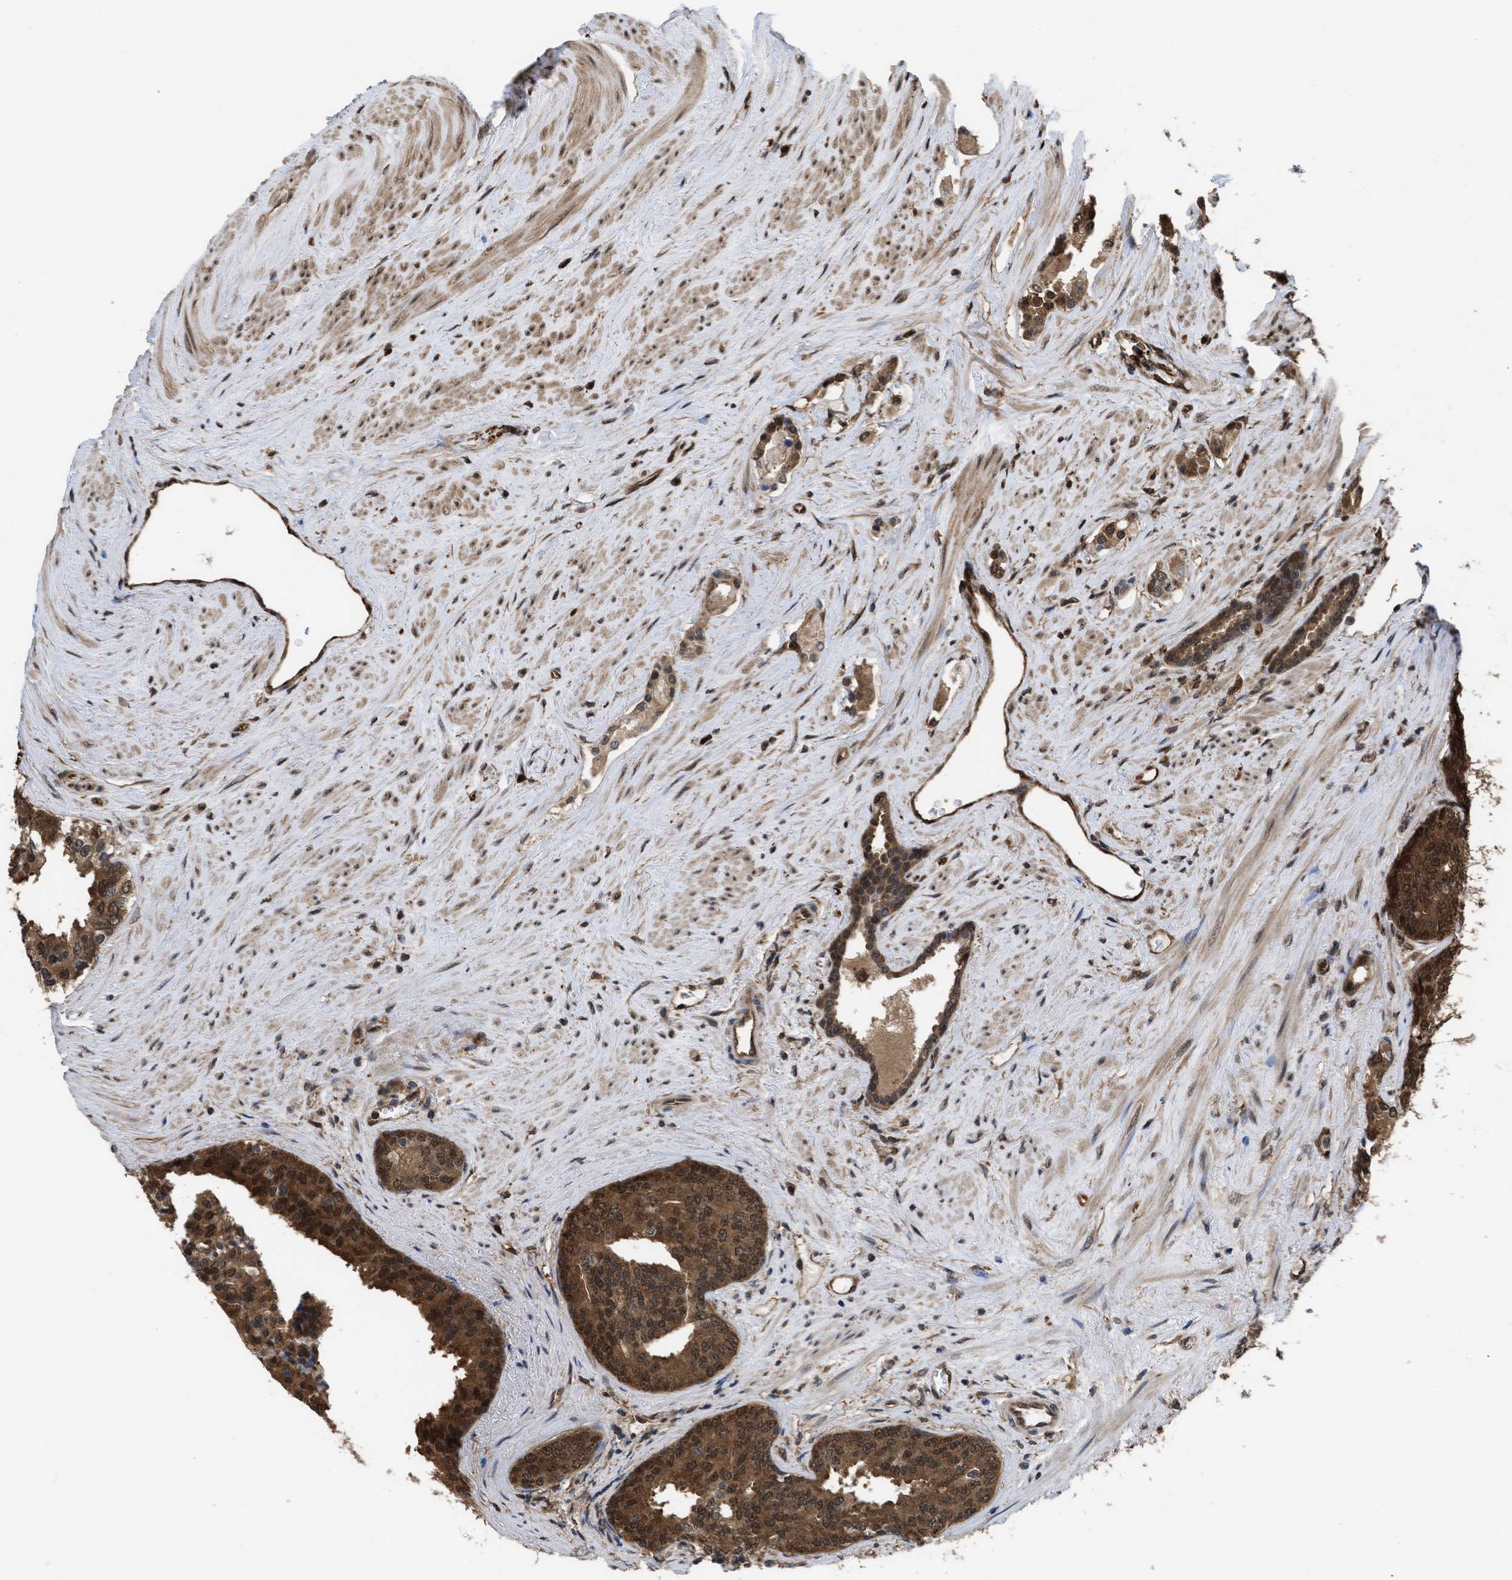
{"staining": {"intensity": "moderate", "quantity": ">75%", "location": "cytoplasmic/membranous,nuclear"}, "tissue": "prostate cancer", "cell_type": "Tumor cells", "image_type": "cancer", "snomed": [{"axis": "morphology", "description": "Adenocarcinoma, High grade"}, {"axis": "topography", "description": "Prostate"}], "caption": "Tumor cells display moderate cytoplasmic/membranous and nuclear staining in approximately >75% of cells in adenocarcinoma (high-grade) (prostate). The protein of interest is stained brown, and the nuclei are stained in blue (DAB IHC with brightfield microscopy, high magnification).", "gene": "YWHAG", "patient": {"sex": "male", "age": 71}}